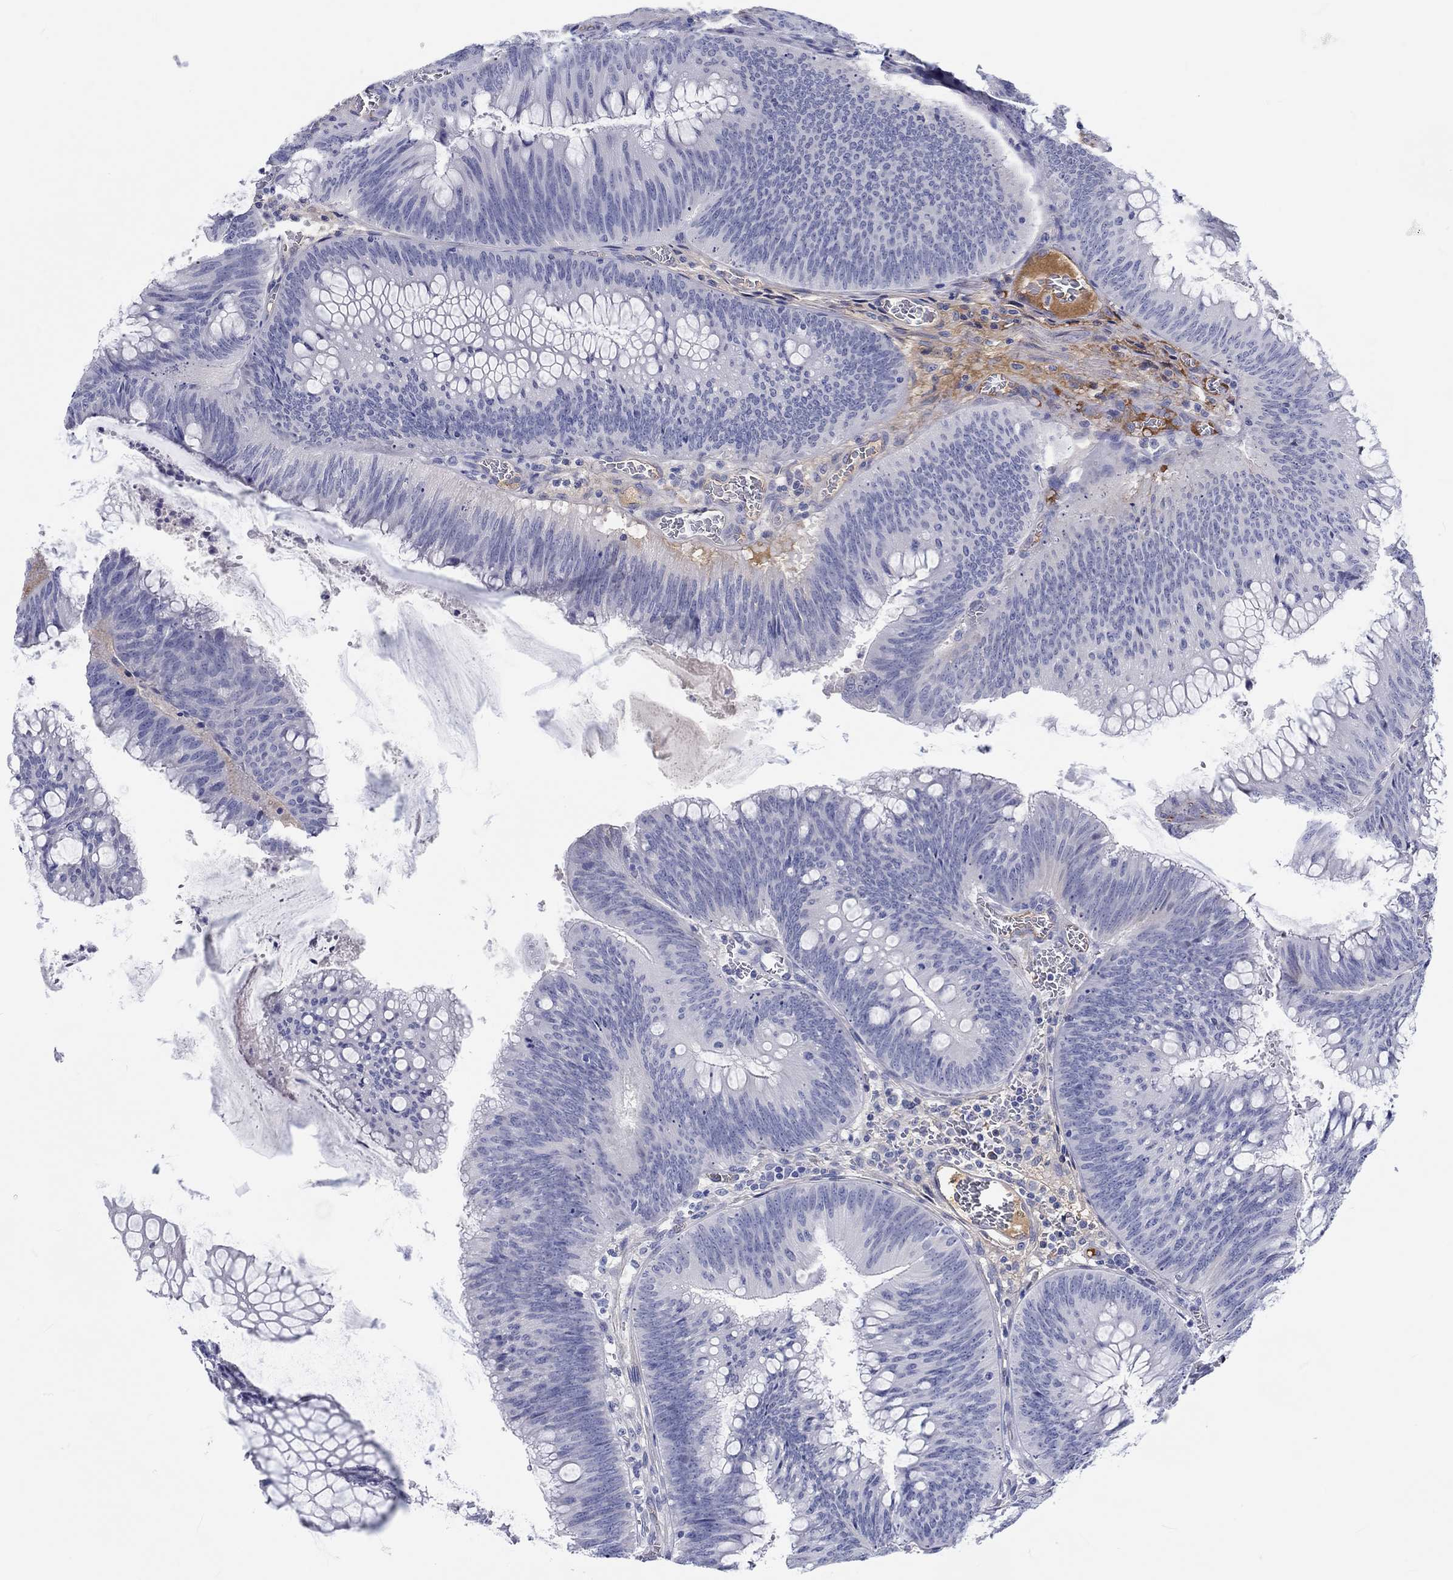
{"staining": {"intensity": "negative", "quantity": "none", "location": "none"}, "tissue": "colorectal cancer", "cell_type": "Tumor cells", "image_type": "cancer", "snomed": [{"axis": "morphology", "description": "Adenocarcinoma, NOS"}, {"axis": "topography", "description": "Rectum"}], "caption": "Histopathology image shows no protein staining in tumor cells of colorectal cancer tissue.", "gene": "CDY2B", "patient": {"sex": "female", "age": 72}}